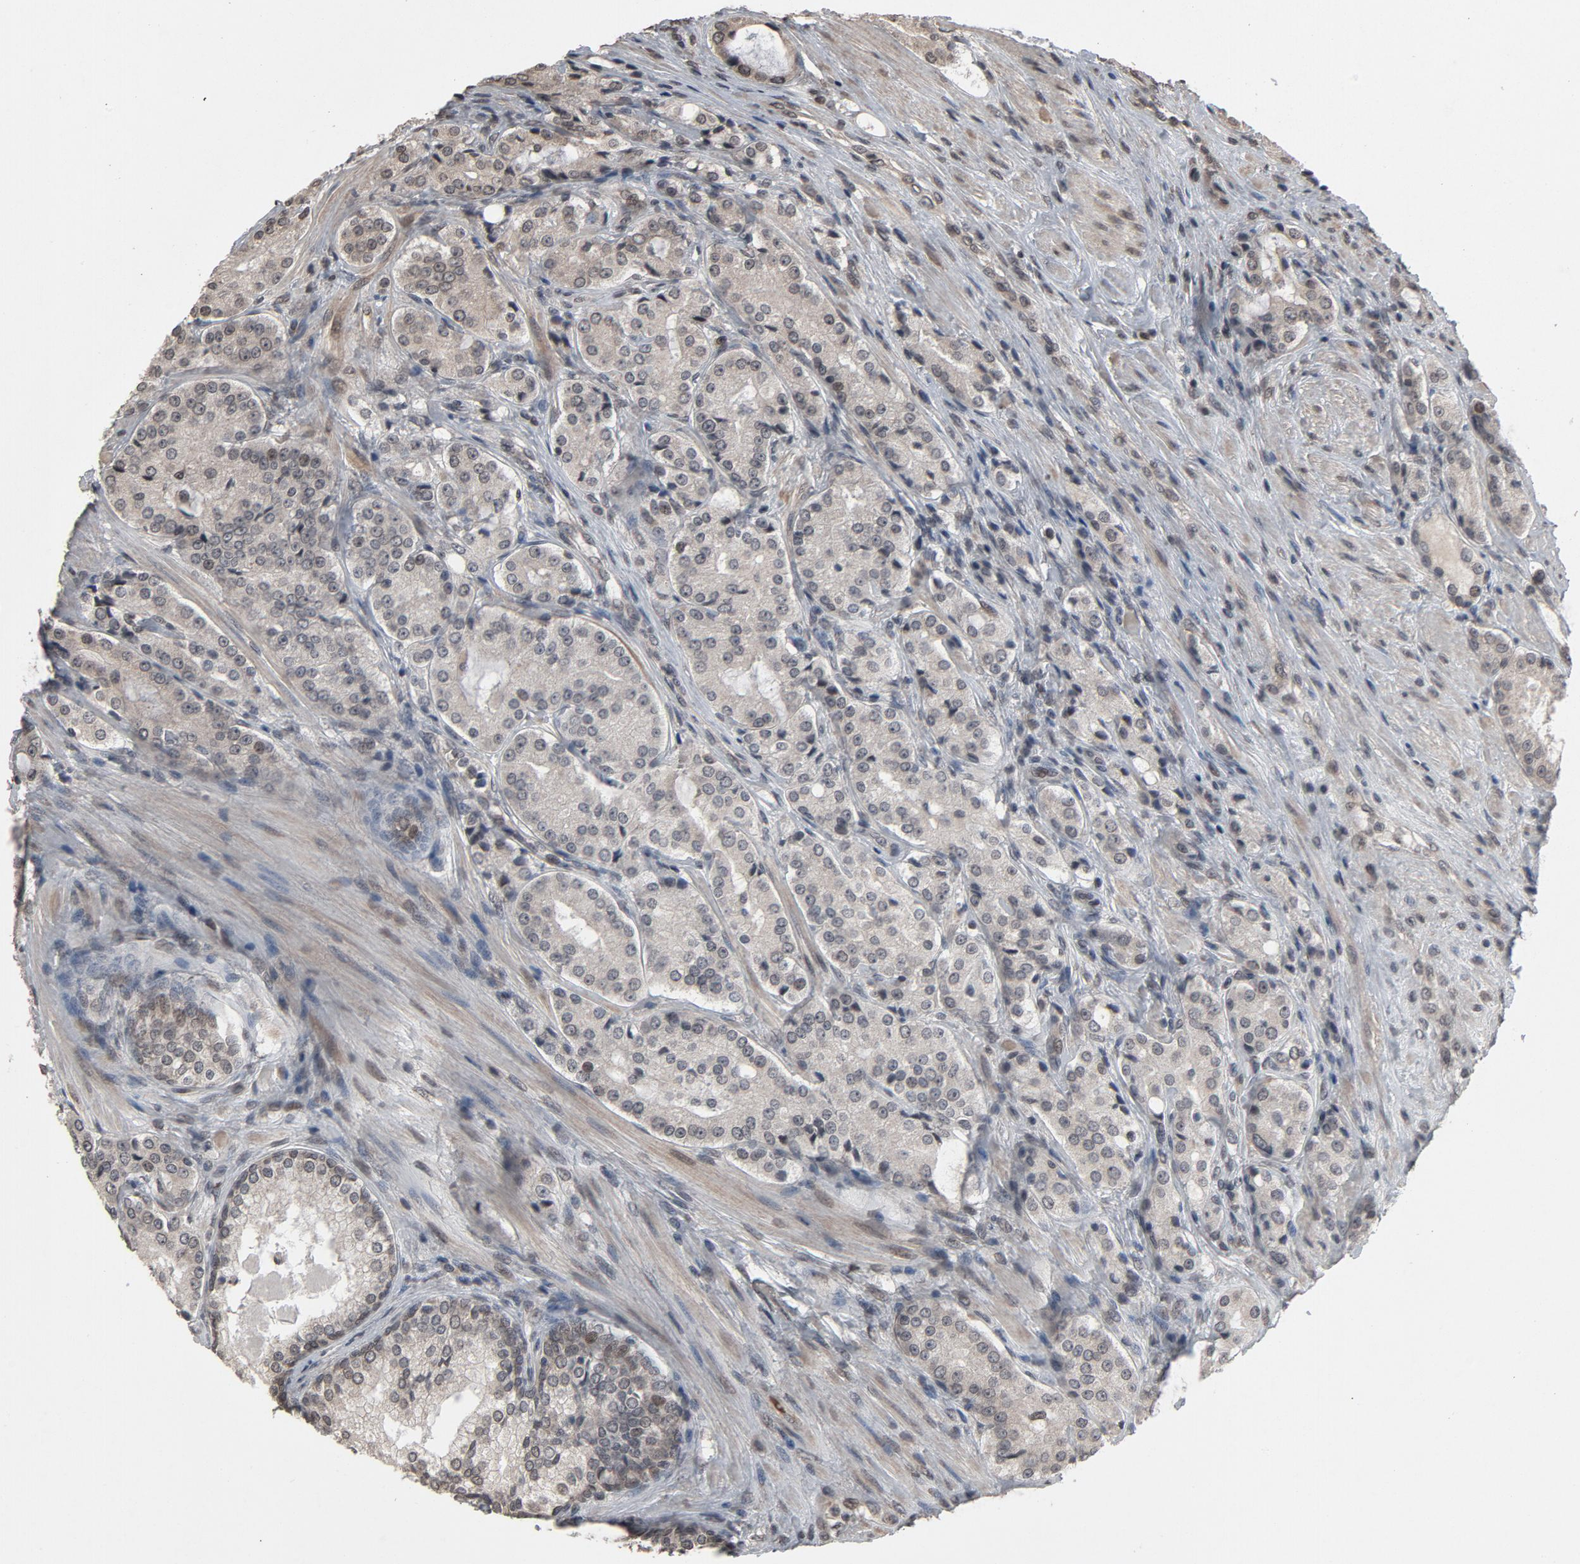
{"staining": {"intensity": "weak", "quantity": ">75%", "location": "cytoplasmic/membranous,nuclear"}, "tissue": "prostate cancer", "cell_type": "Tumor cells", "image_type": "cancer", "snomed": [{"axis": "morphology", "description": "Adenocarcinoma, High grade"}, {"axis": "topography", "description": "Prostate"}], "caption": "The micrograph exhibits staining of prostate cancer (adenocarcinoma (high-grade)), revealing weak cytoplasmic/membranous and nuclear protein positivity (brown color) within tumor cells.", "gene": "POM121", "patient": {"sex": "male", "age": 72}}